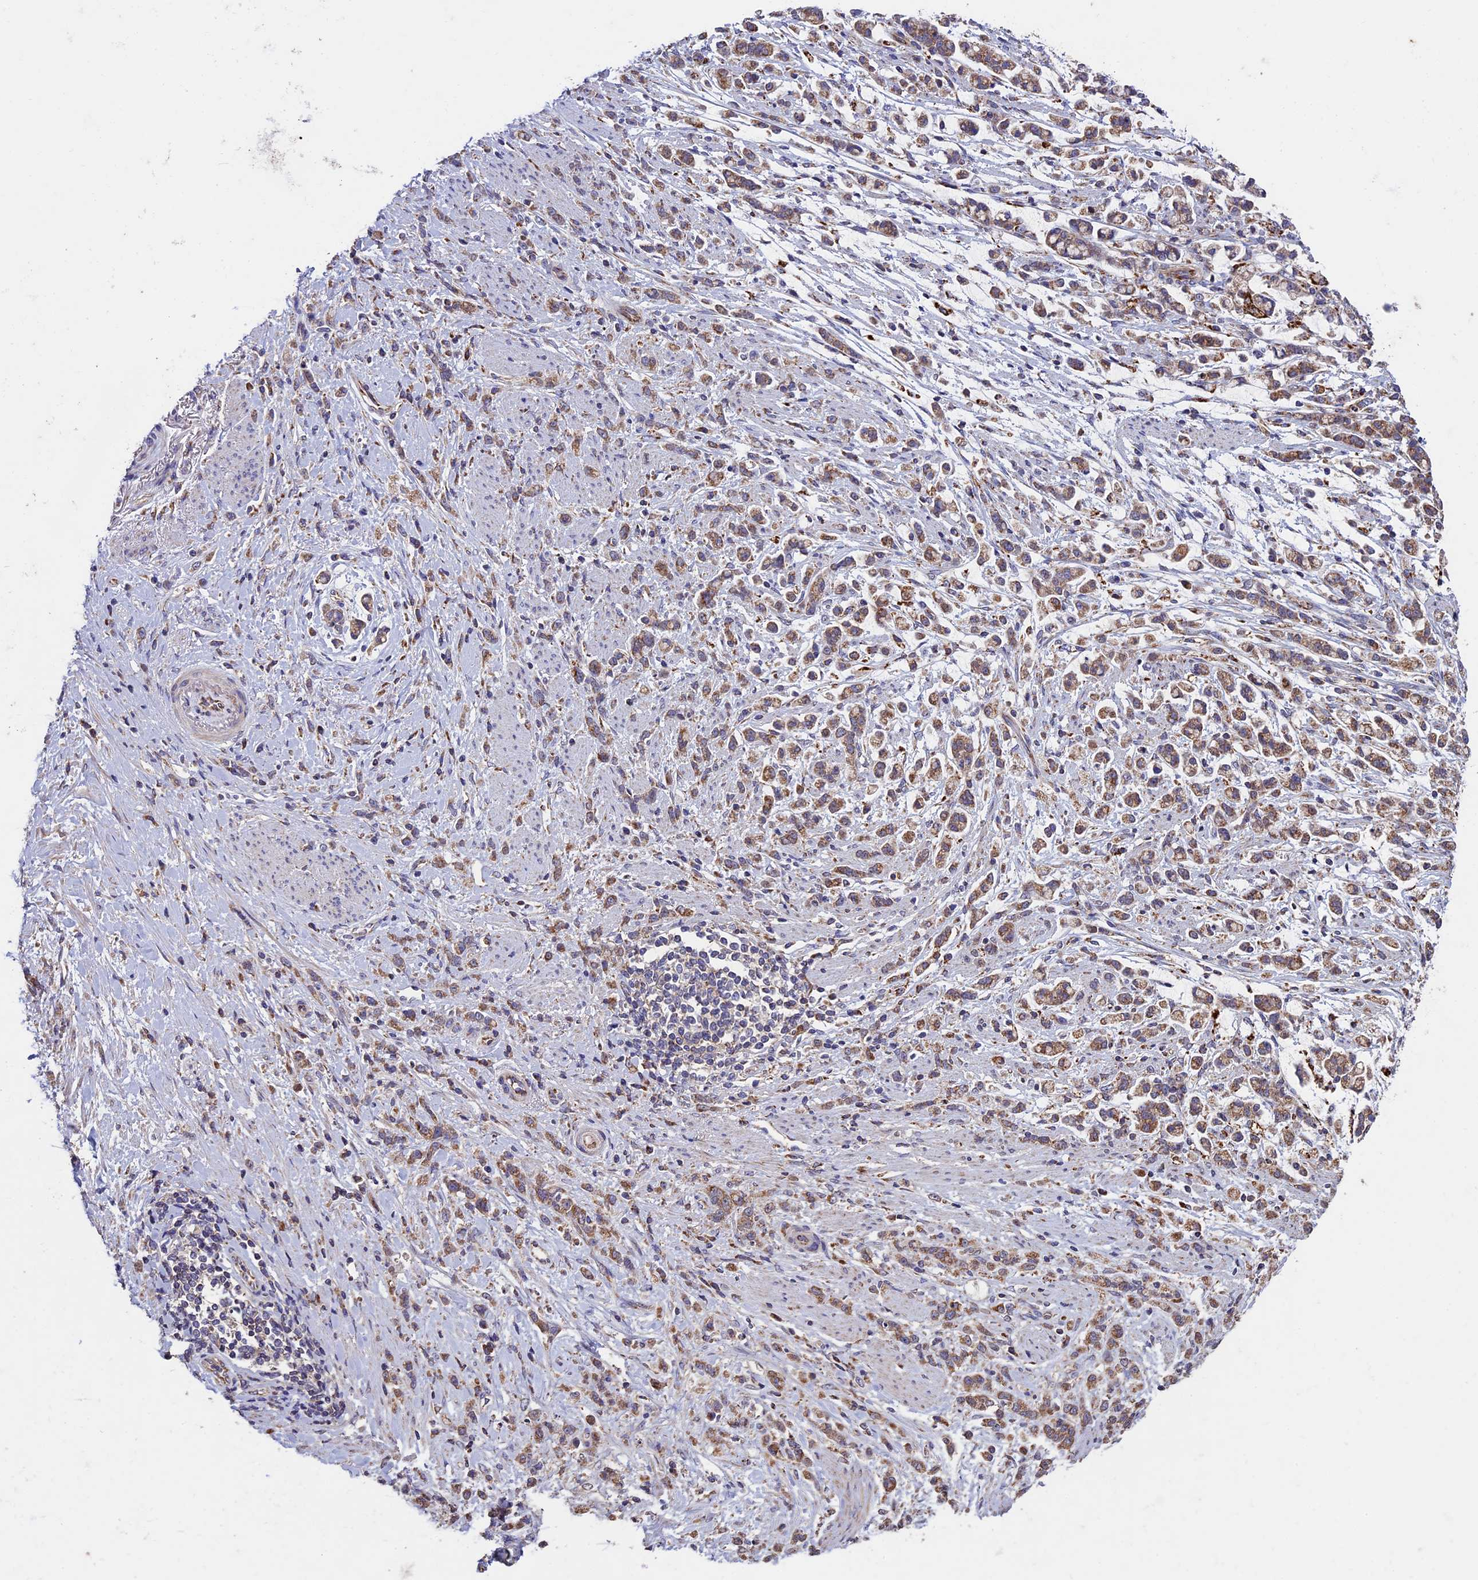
{"staining": {"intensity": "moderate", "quantity": ">75%", "location": "cytoplasmic/membranous"}, "tissue": "stomach cancer", "cell_type": "Tumor cells", "image_type": "cancer", "snomed": [{"axis": "morphology", "description": "Adenocarcinoma, NOS"}, {"axis": "topography", "description": "Stomach"}], "caption": "Immunohistochemical staining of human stomach cancer (adenocarcinoma) reveals medium levels of moderate cytoplasmic/membranous protein staining in approximately >75% of tumor cells. The staining was performed using DAB, with brown indicating positive protein expression. Nuclei are stained blue with hematoxylin.", "gene": "RNF17", "patient": {"sex": "female", "age": 60}}